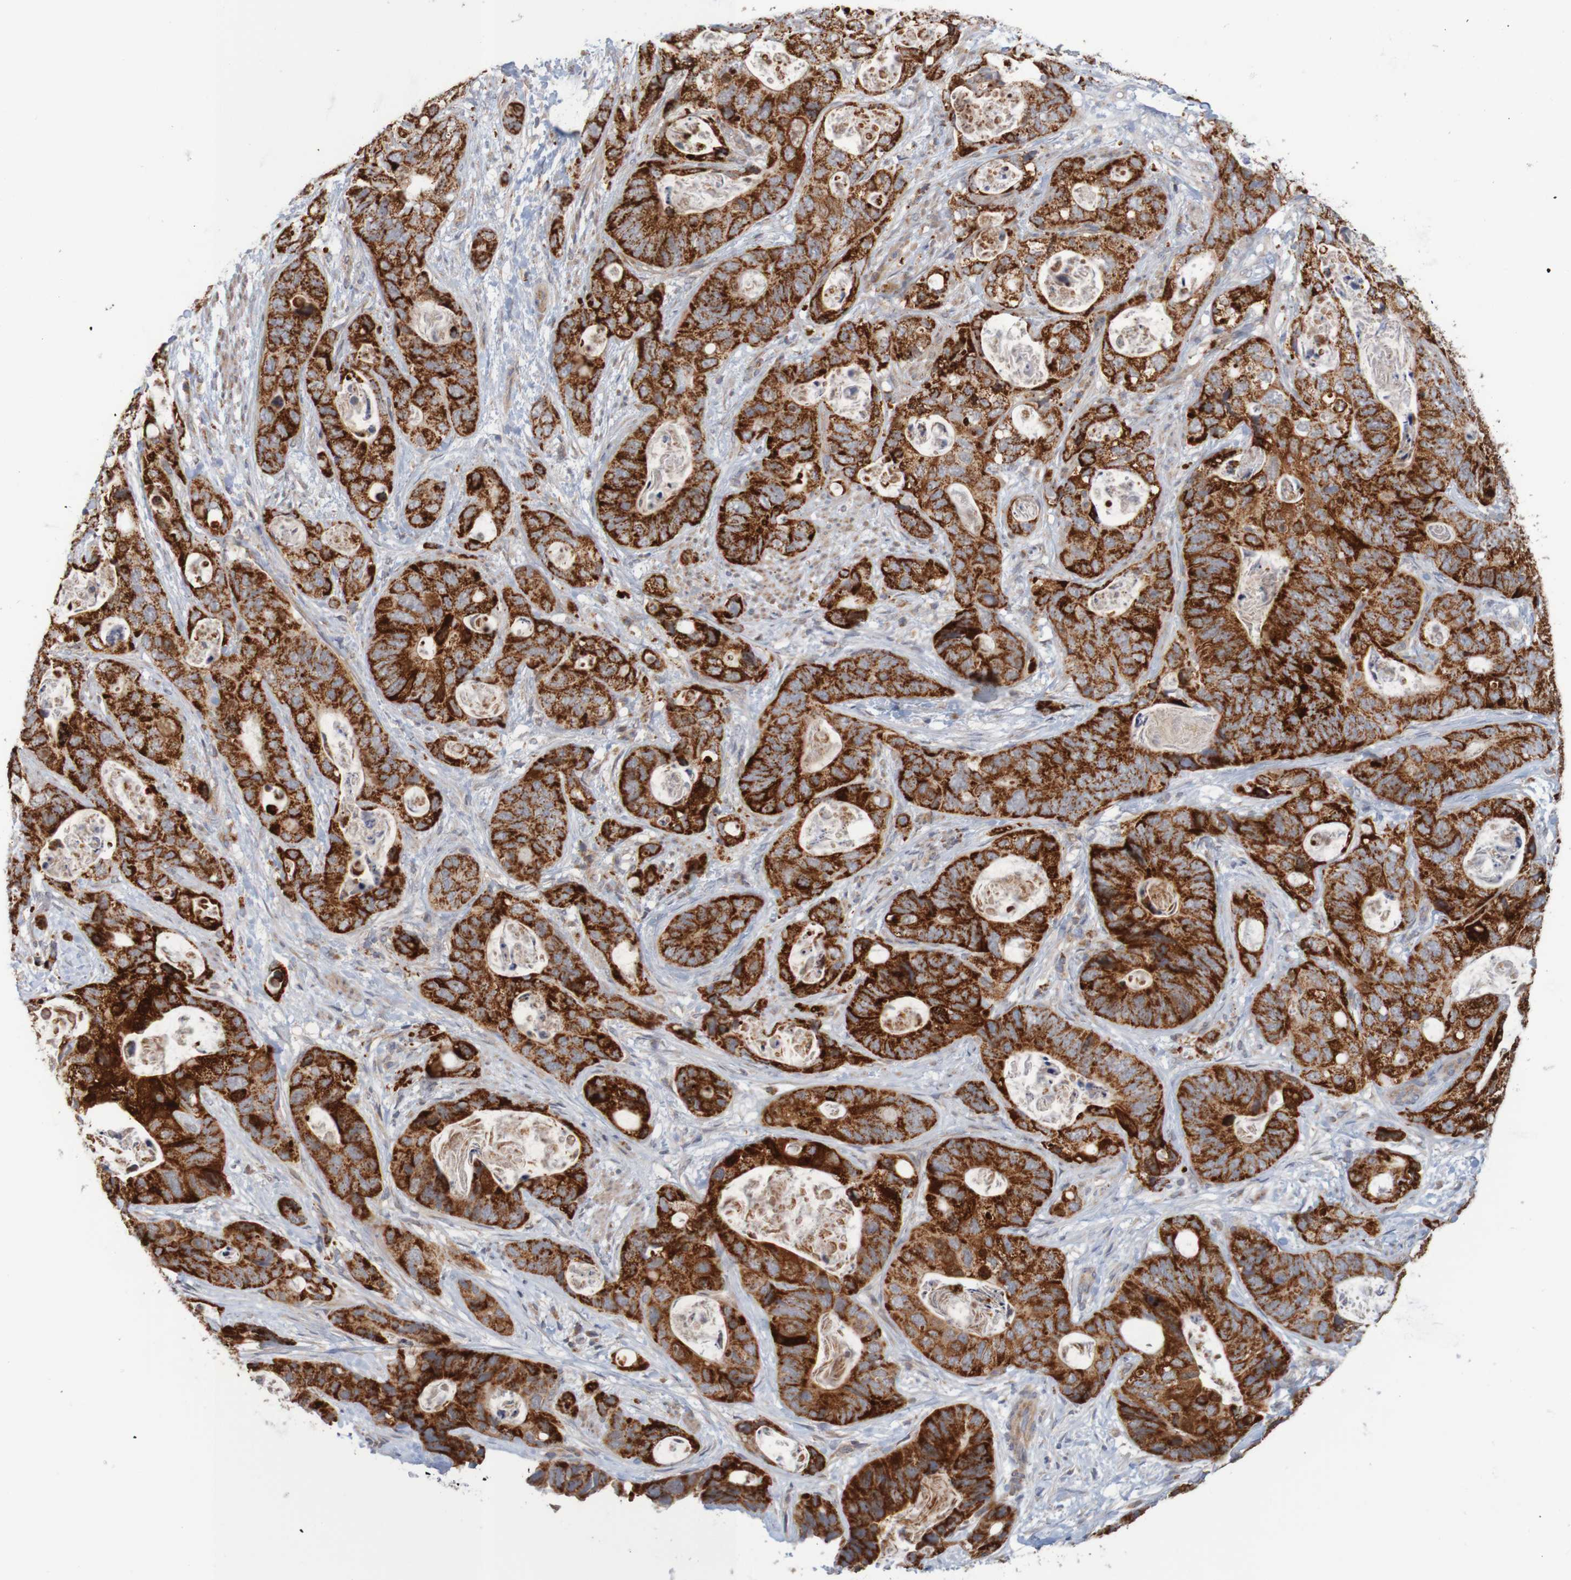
{"staining": {"intensity": "strong", "quantity": ">75%", "location": "cytoplasmic/membranous"}, "tissue": "stomach cancer", "cell_type": "Tumor cells", "image_type": "cancer", "snomed": [{"axis": "morphology", "description": "Adenocarcinoma, NOS"}, {"axis": "topography", "description": "Stomach"}], "caption": "Immunohistochemical staining of stomach adenocarcinoma shows high levels of strong cytoplasmic/membranous protein expression in approximately >75% of tumor cells. The protein is shown in brown color, while the nuclei are stained blue.", "gene": "NAV2", "patient": {"sex": "female", "age": 89}}